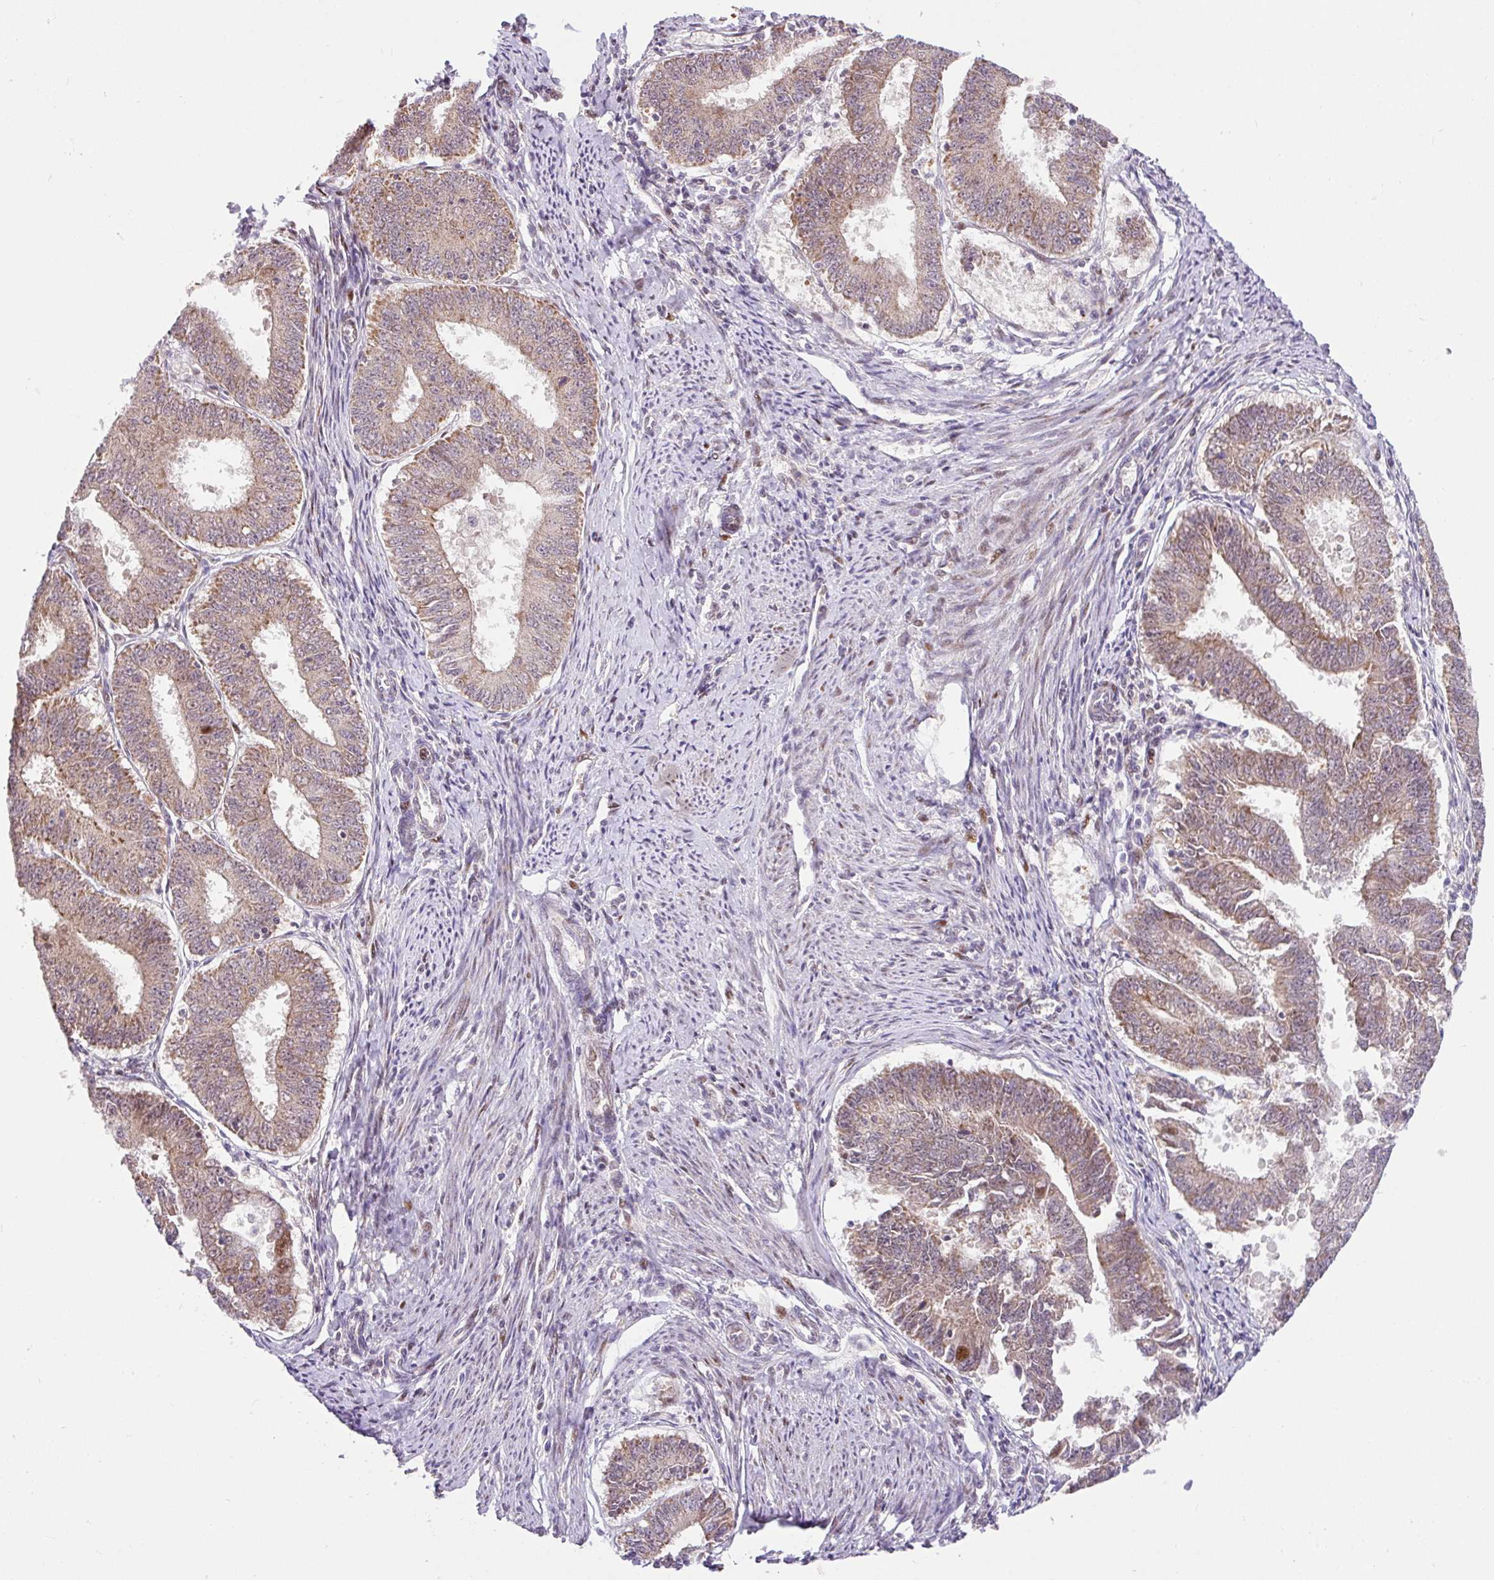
{"staining": {"intensity": "moderate", "quantity": "25%-75%", "location": "cytoplasmic/membranous"}, "tissue": "endometrial cancer", "cell_type": "Tumor cells", "image_type": "cancer", "snomed": [{"axis": "morphology", "description": "Adenocarcinoma, NOS"}, {"axis": "topography", "description": "Endometrium"}], "caption": "Immunohistochemistry image of adenocarcinoma (endometrial) stained for a protein (brown), which reveals medium levels of moderate cytoplasmic/membranous expression in approximately 25%-75% of tumor cells.", "gene": "SARS2", "patient": {"sex": "female", "age": 73}}